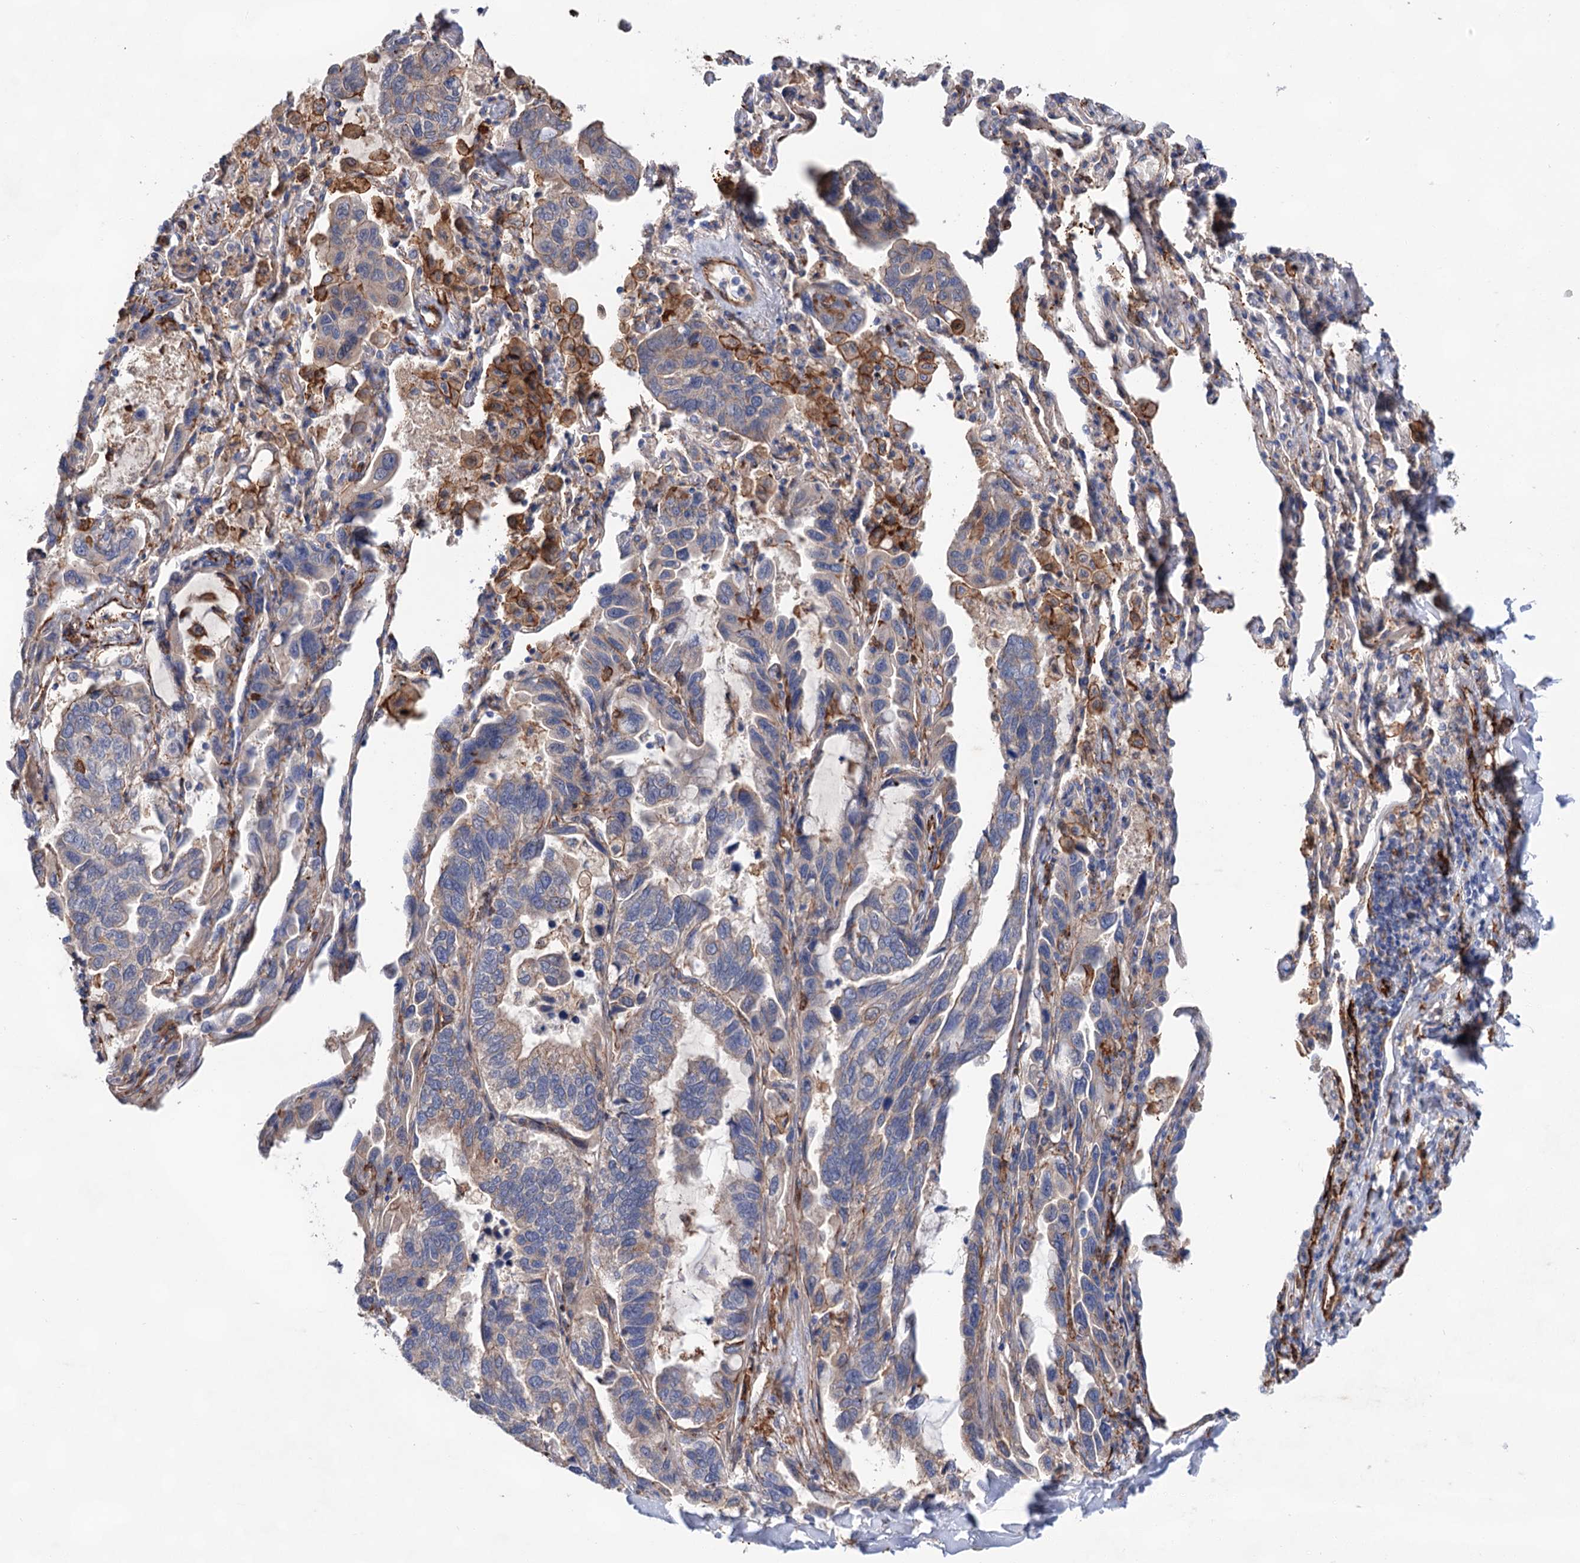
{"staining": {"intensity": "negative", "quantity": "none", "location": "none"}, "tissue": "lung cancer", "cell_type": "Tumor cells", "image_type": "cancer", "snomed": [{"axis": "morphology", "description": "Adenocarcinoma, NOS"}, {"axis": "topography", "description": "Lung"}], "caption": "Immunohistochemical staining of lung cancer (adenocarcinoma) displays no significant staining in tumor cells.", "gene": "TMTC3", "patient": {"sex": "male", "age": 64}}